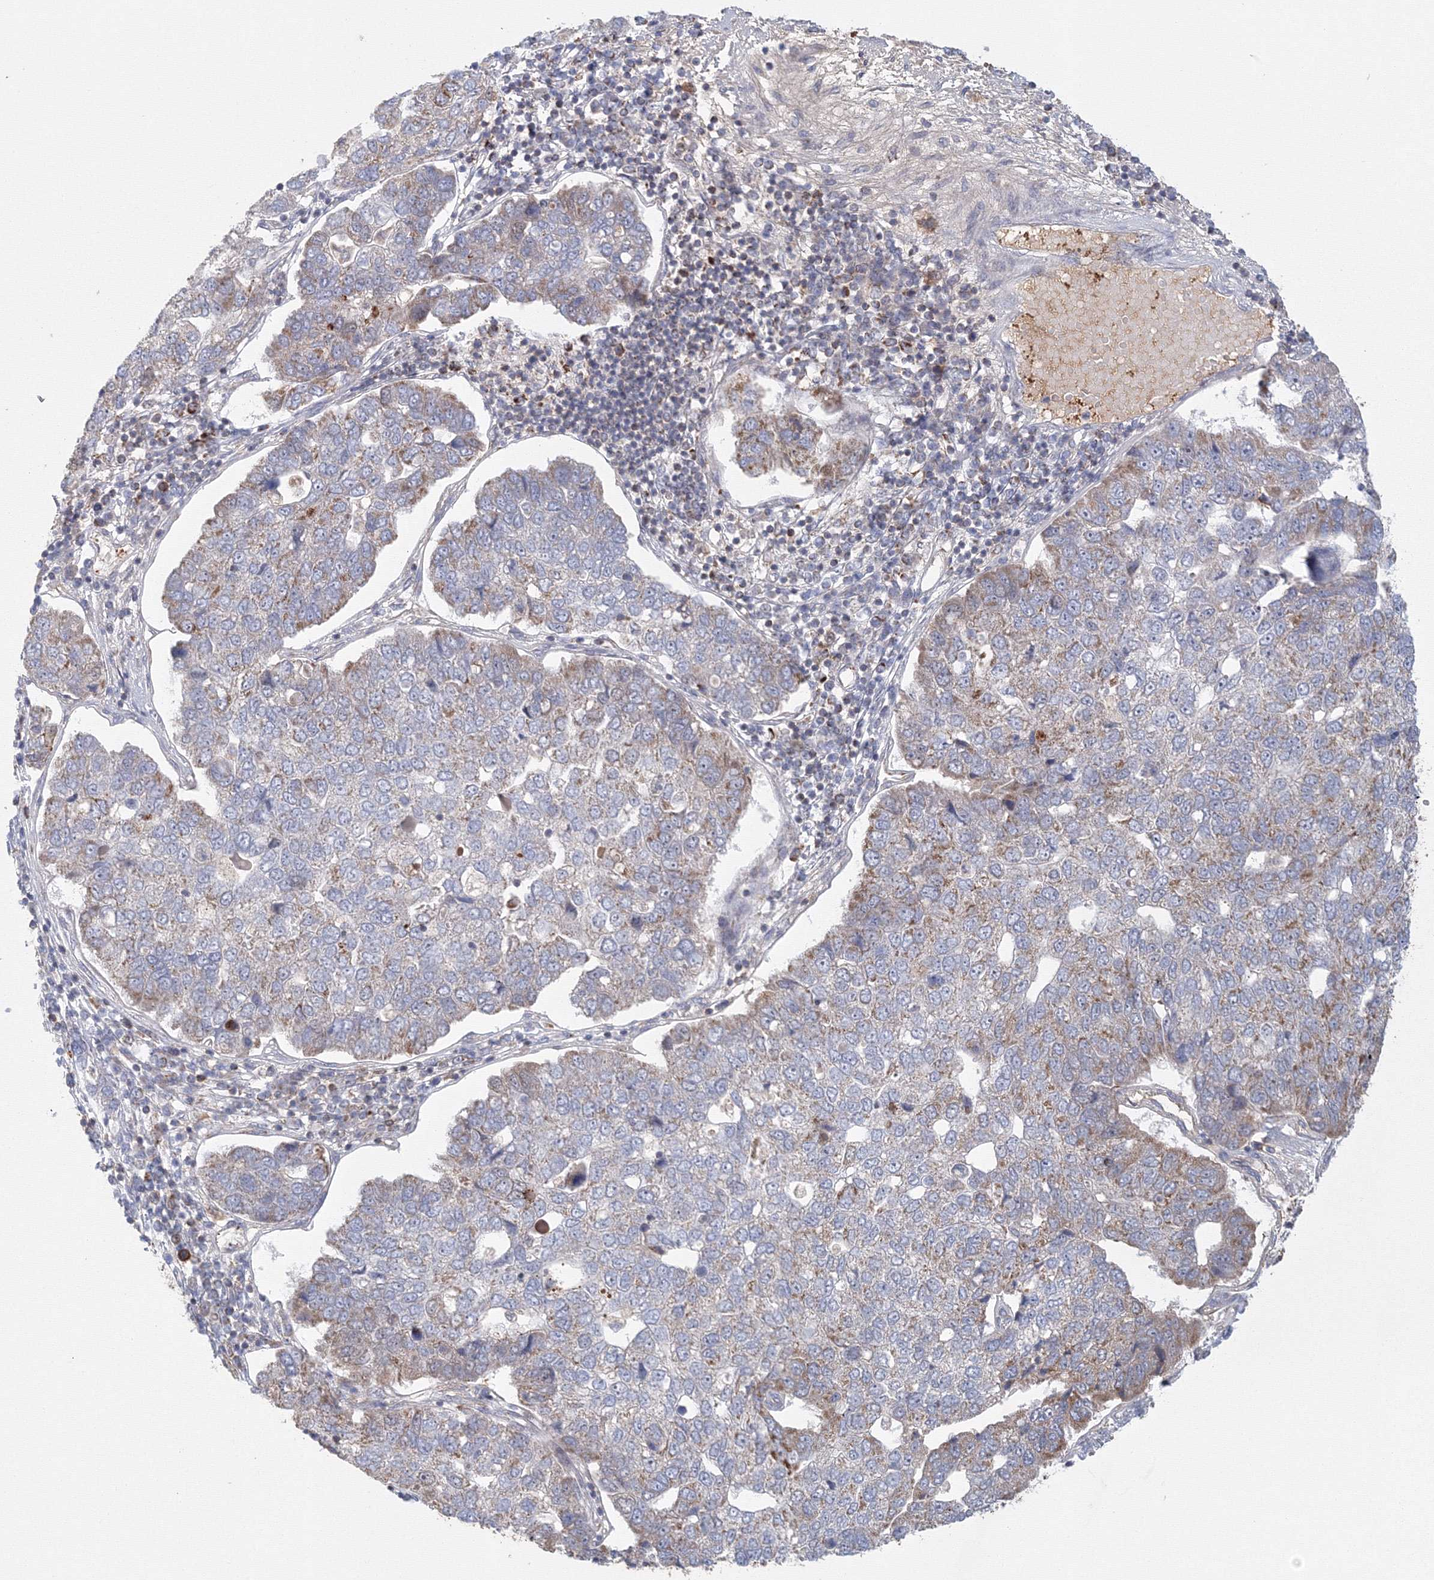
{"staining": {"intensity": "moderate", "quantity": "<25%", "location": "cytoplasmic/membranous"}, "tissue": "pancreatic cancer", "cell_type": "Tumor cells", "image_type": "cancer", "snomed": [{"axis": "morphology", "description": "Adenocarcinoma, NOS"}, {"axis": "topography", "description": "Pancreas"}], "caption": "Immunohistochemical staining of human adenocarcinoma (pancreatic) exhibits moderate cytoplasmic/membranous protein expression in about <25% of tumor cells.", "gene": "GRPEL1", "patient": {"sex": "female", "age": 61}}